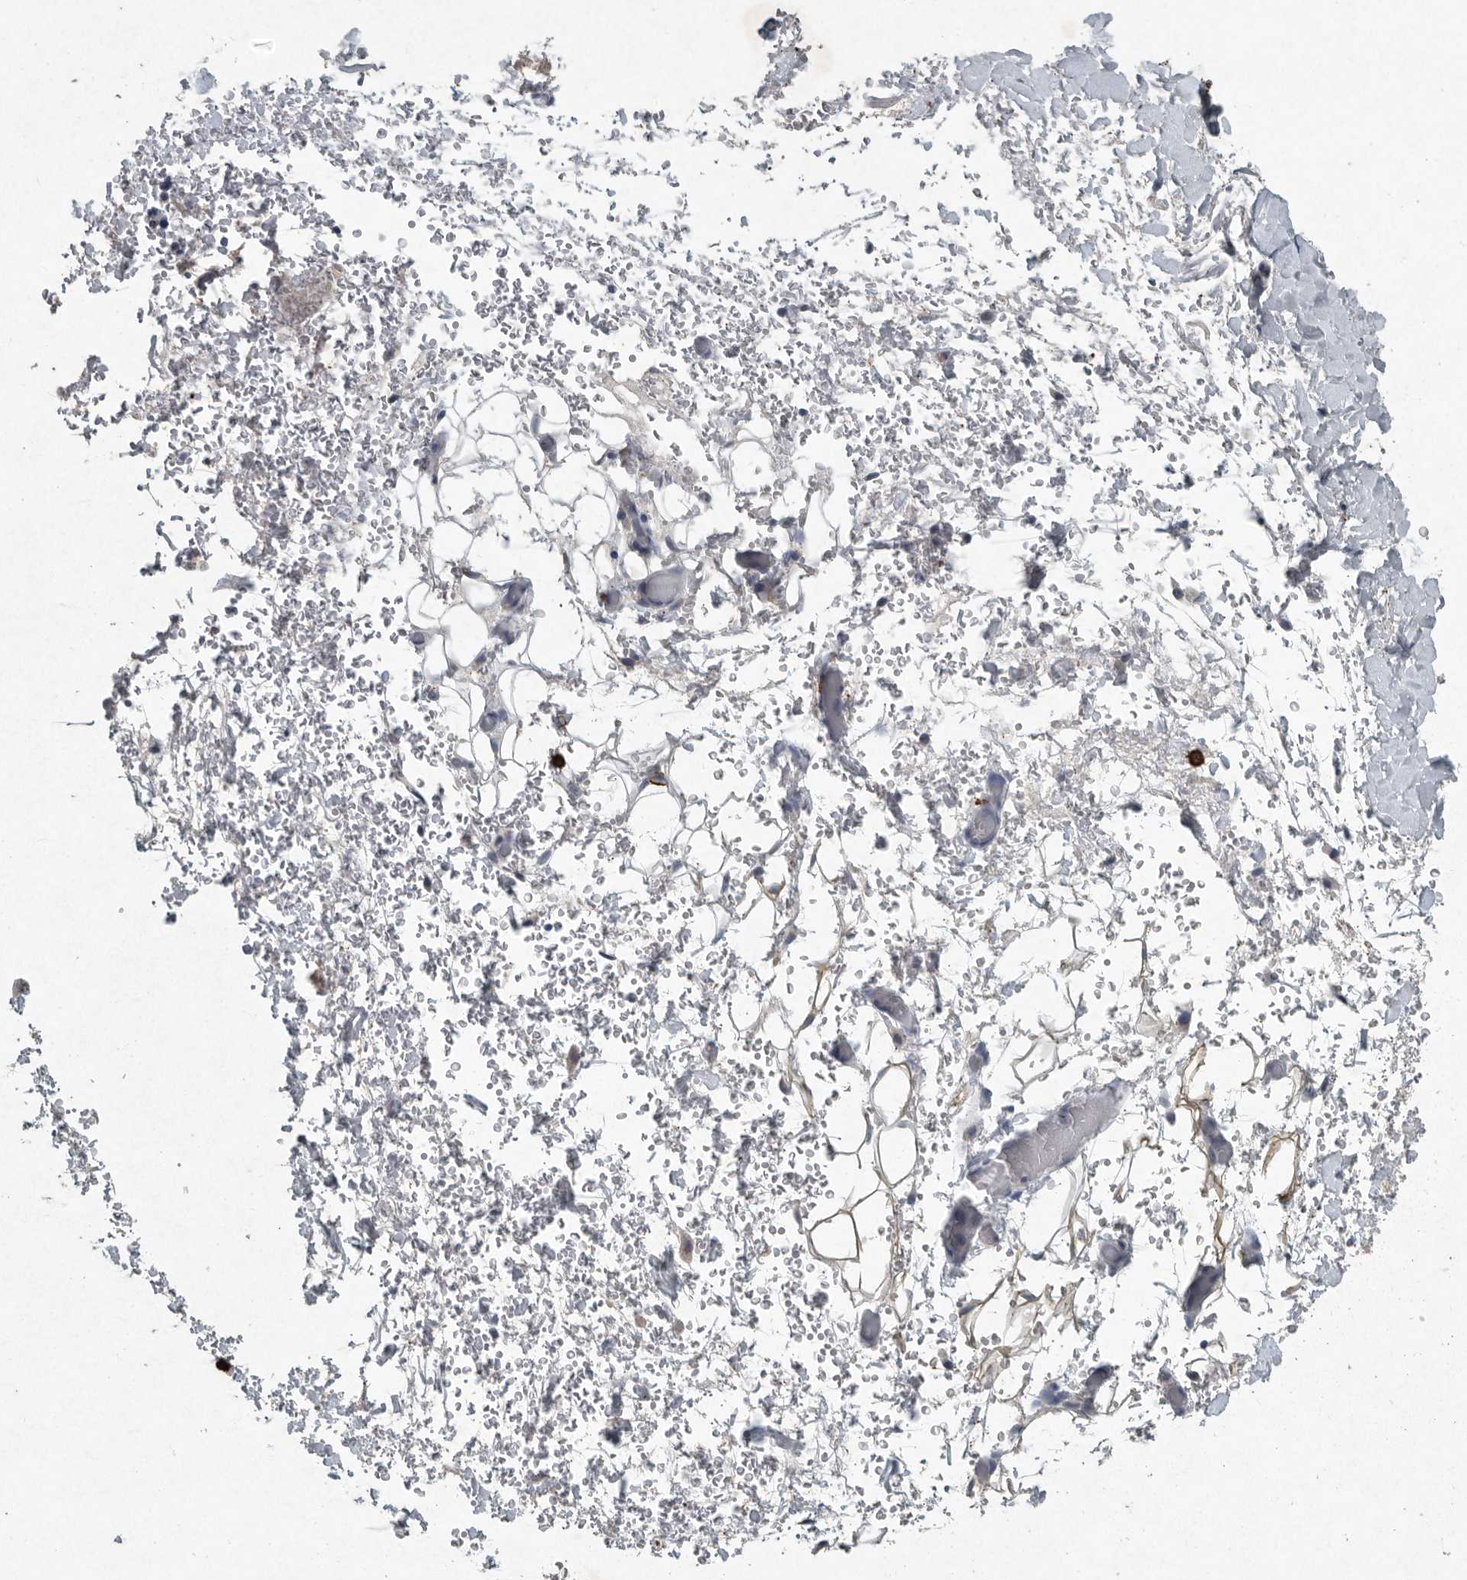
{"staining": {"intensity": "weak", "quantity": "<25%", "location": "cytoplasmic/membranous"}, "tissue": "adipose tissue", "cell_type": "Adipocytes", "image_type": "normal", "snomed": [{"axis": "morphology", "description": "Normal tissue, NOS"}, {"axis": "morphology", "description": "Adenocarcinoma, NOS"}, {"axis": "topography", "description": "Esophagus"}], "caption": "DAB (3,3'-diaminobenzidine) immunohistochemical staining of unremarkable adipose tissue exhibits no significant positivity in adipocytes. (Stains: DAB (3,3'-diaminobenzidine) immunohistochemistry with hematoxylin counter stain, Microscopy: brightfield microscopy at high magnification).", "gene": "IL20", "patient": {"sex": "male", "age": 62}}